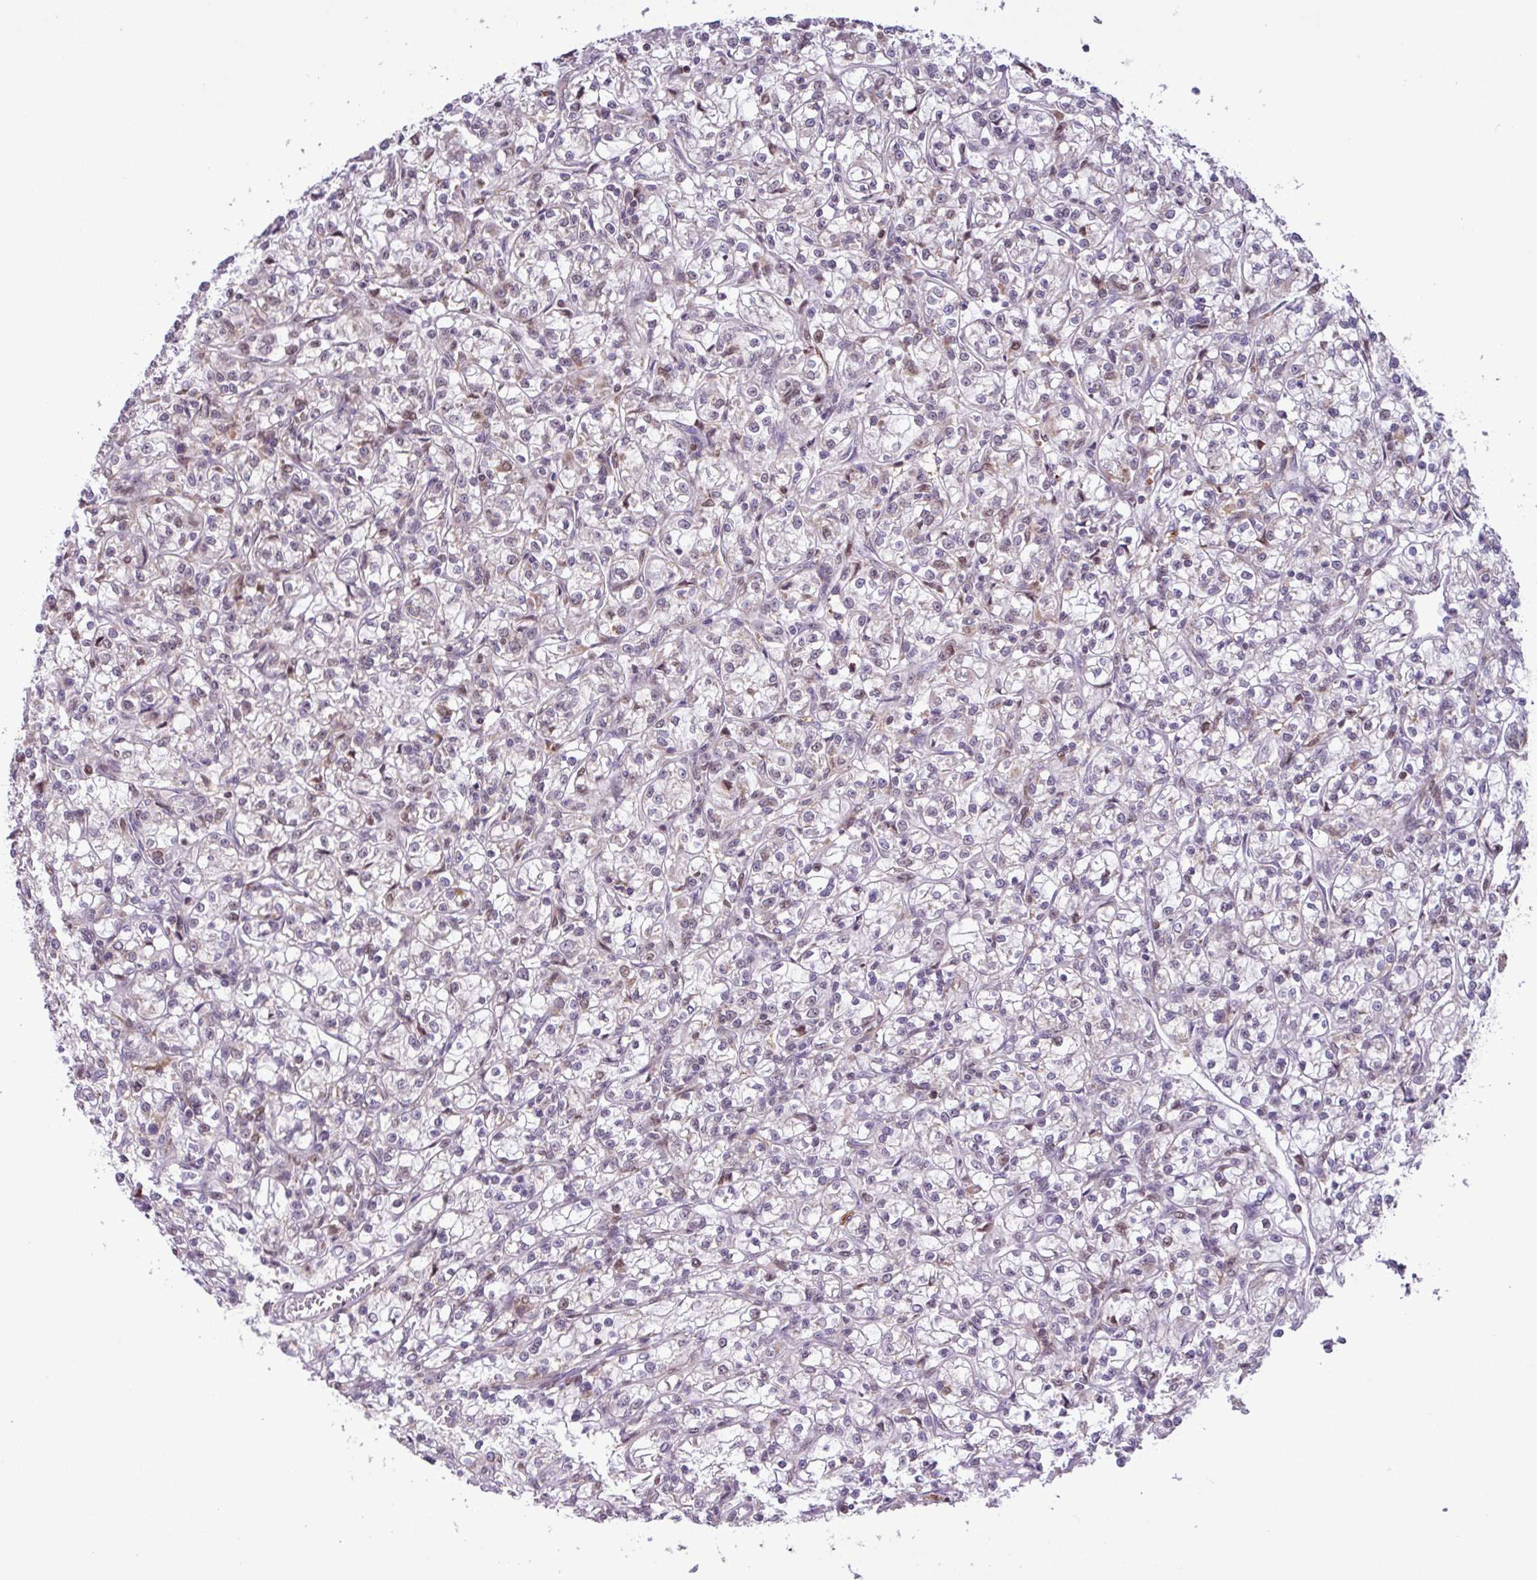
{"staining": {"intensity": "weak", "quantity": "<25%", "location": "nuclear"}, "tissue": "renal cancer", "cell_type": "Tumor cells", "image_type": "cancer", "snomed": [{"axis": "morphology", "description": "Adenocarcinoma, NOS"}, {"axis": "topography", "description": "Kidney"}], "caption": "Tumor cells show no significant expression in renal cancer. Brightfield microscopy of immunohistochemistry (IHC) stained with DAB (brown) and hematoxylin (blue), captured at high magnification.", "gene": "BRD3", "patient": {"sex": "female", "age": 59}}